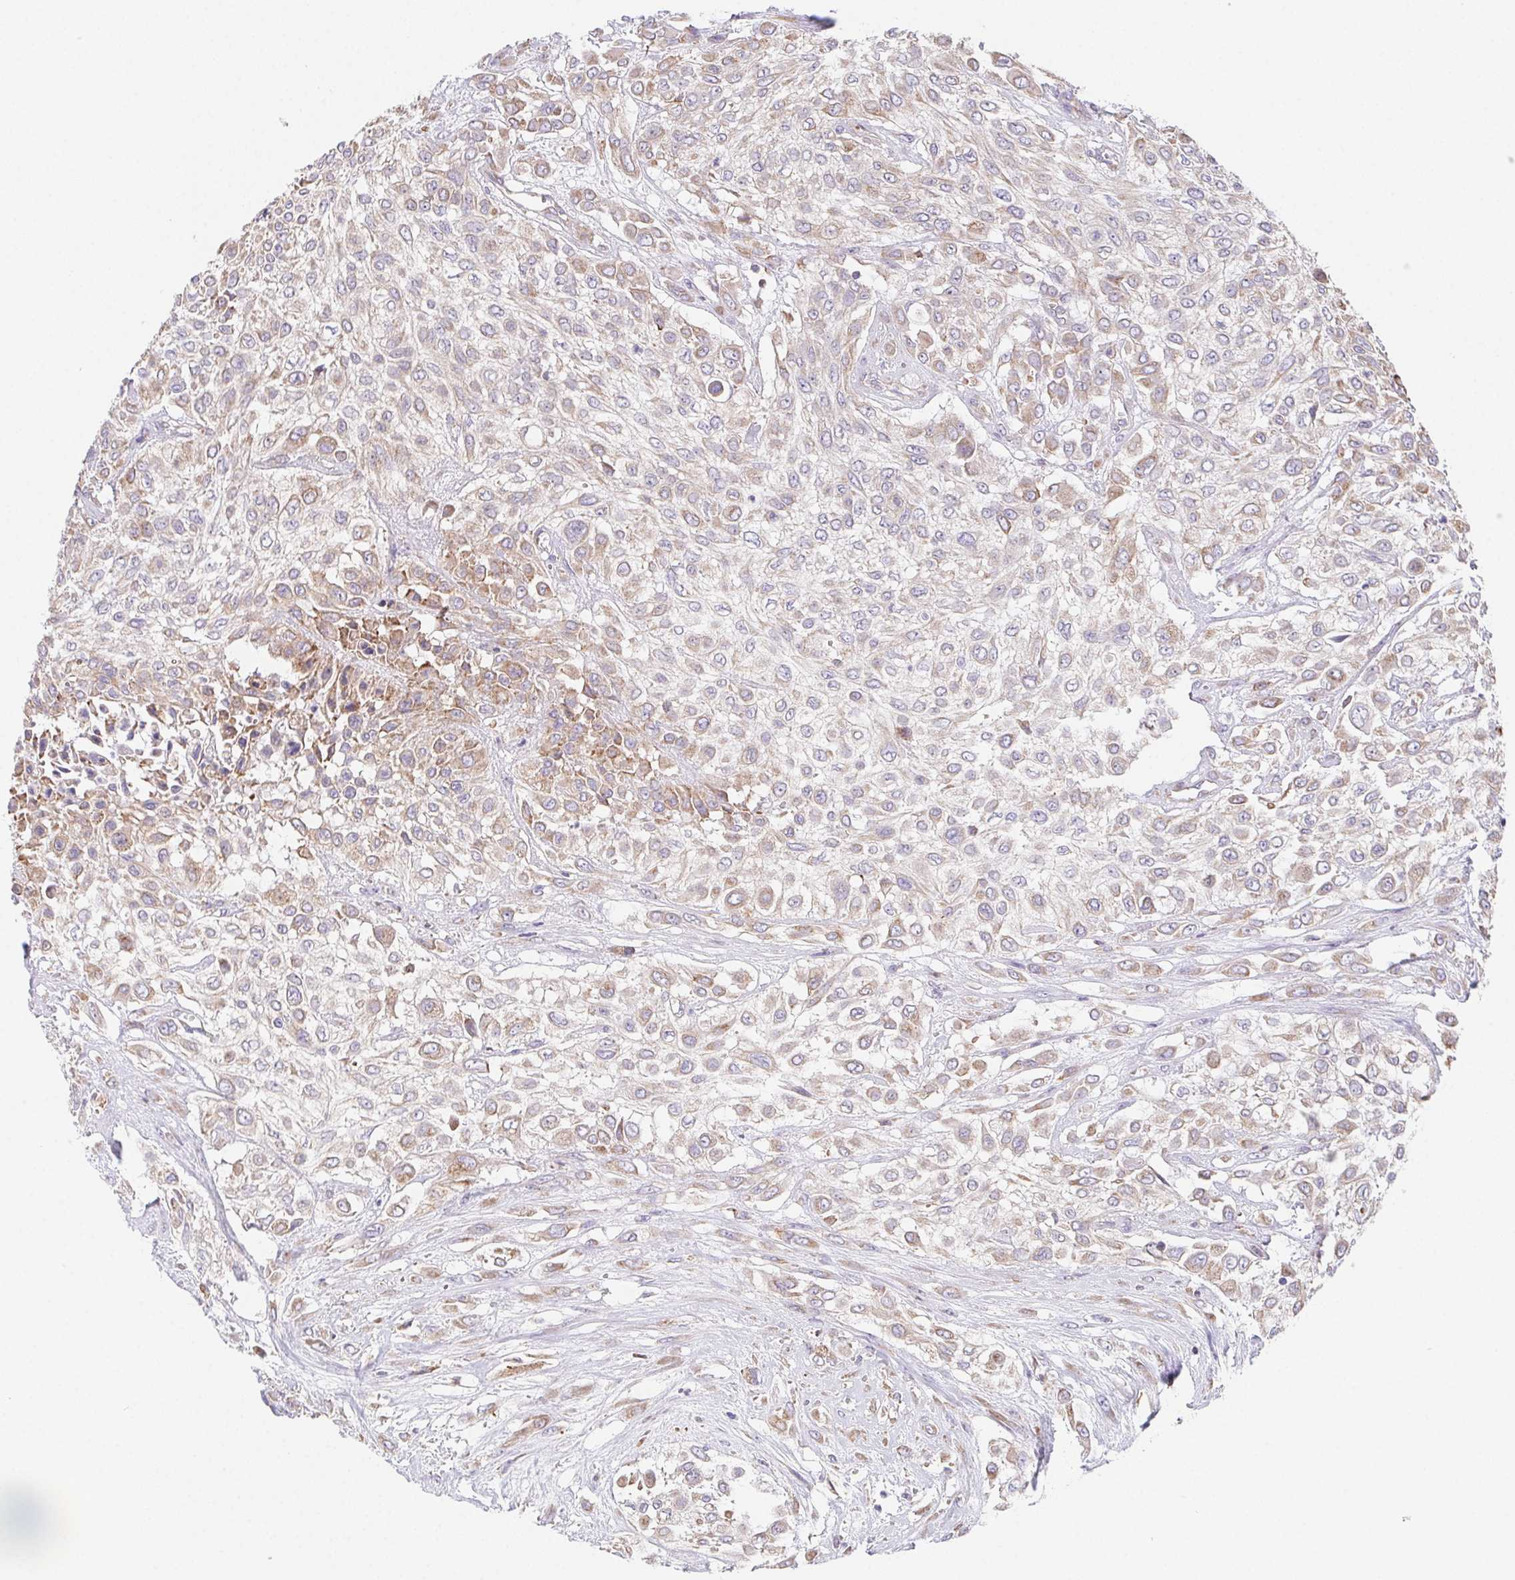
{"staining": {"intensity": "weak", "quantity": "25%-75%", "location": "cytoplasmic/membranous"}, "tissue": "urothelial cancer", "cell_type": "Tumor cells", "image_type": "cancer", "snomed": [{"axis": "morphology", "description": "Urothelial carcinoma, High grade"}, {"axis": "topography", "description": "Urinary bladder"}], "caption": "Urothelial carcinoma (high-grade) was stained to show a protein in brown. There is low levels of weak cytoplasmic/membranous expression in about 25%-75% of tumor cells.", "gene": "ADAM8", "patient": {"sex": "male", "age": 57}}